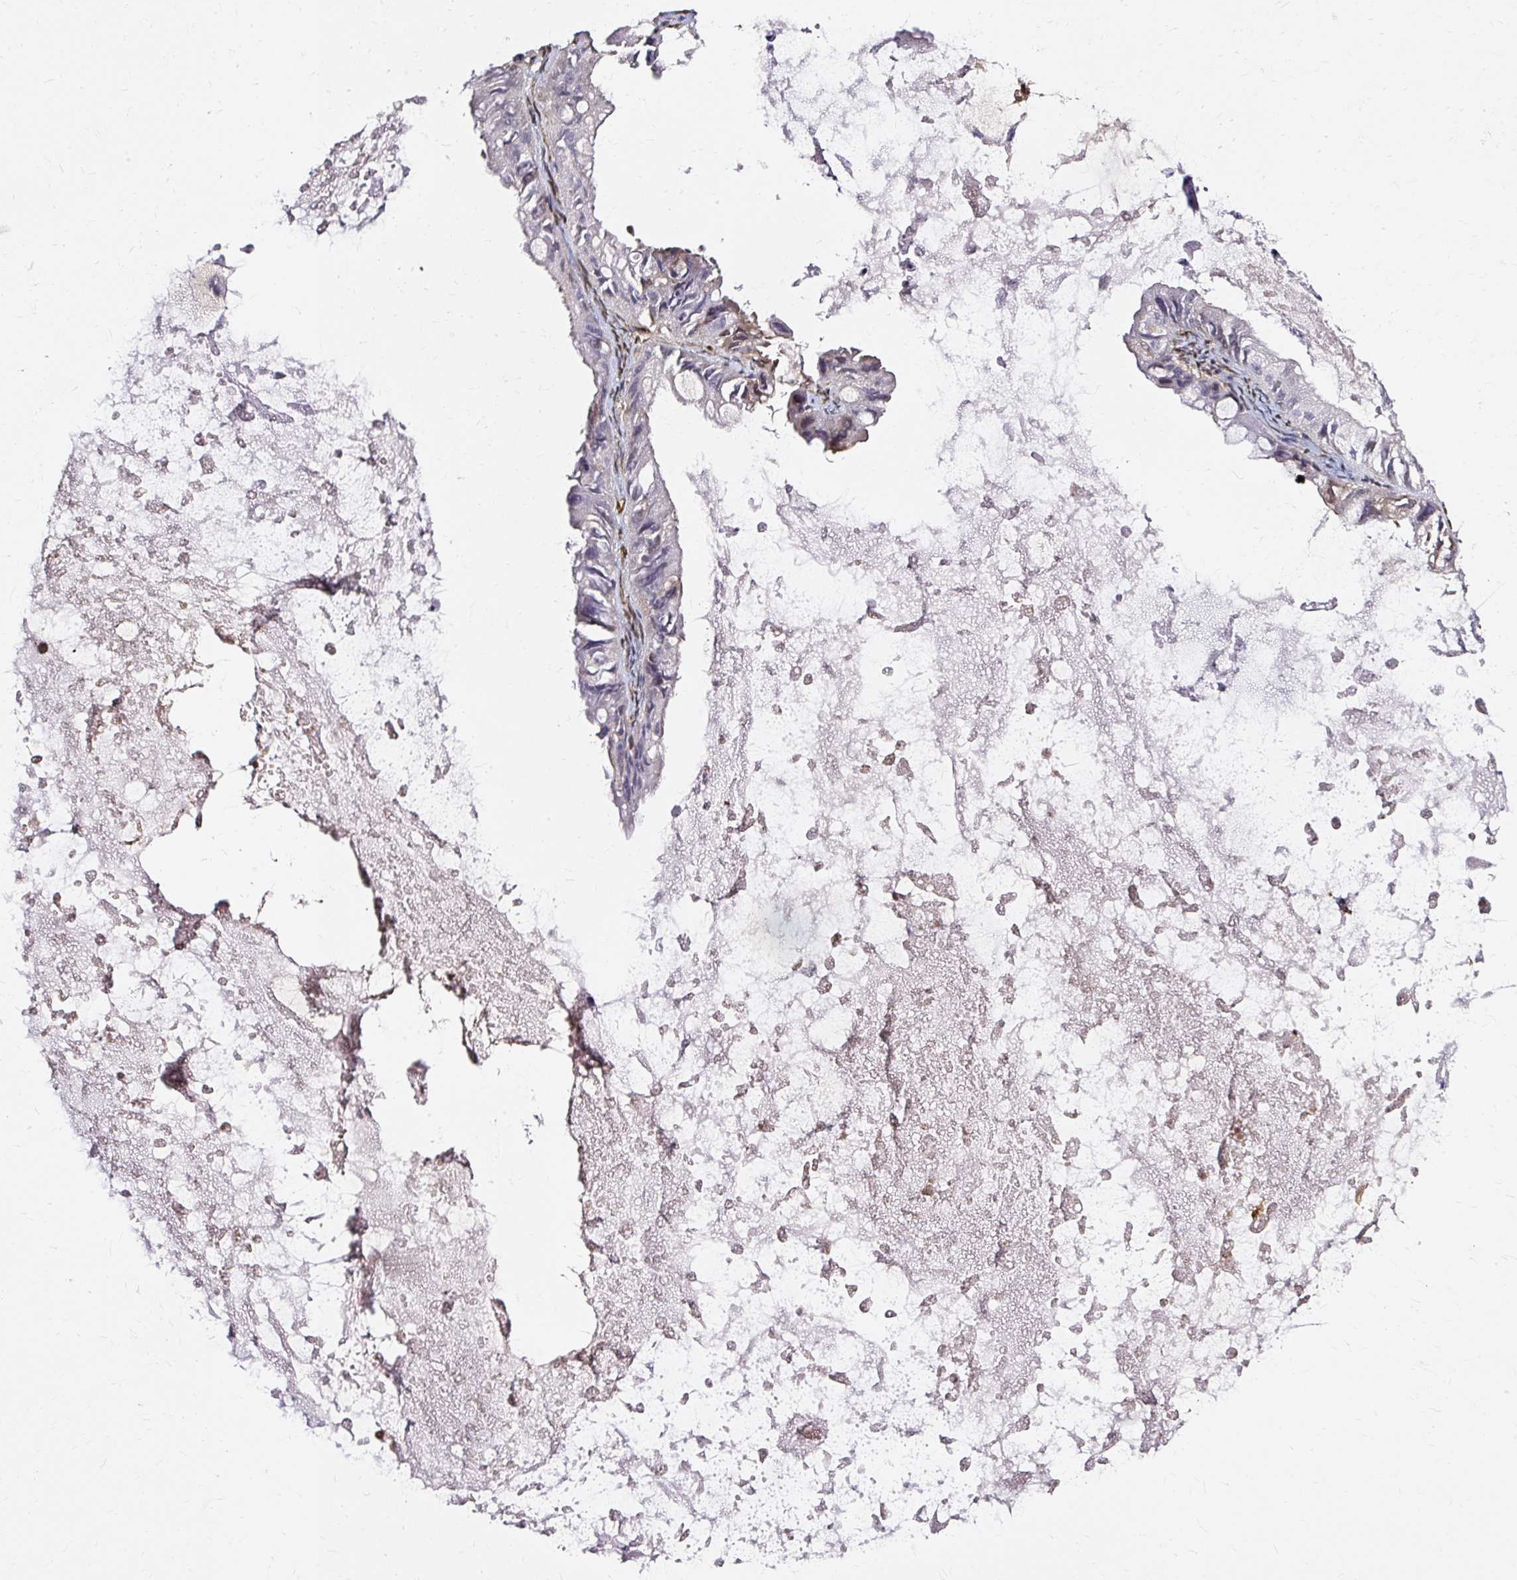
{"staining": {"intensity": "negative", "quantity": "none", "location": "none"}, "tissue": "ovarian cancer", "cell_type": "Tumor cells", "image_type": "cancer", "snomed": [{"axis": "morphology", "description": "Cystadenocarcinoma, mucinous, NOS"}, {"axis": "topography", "description": "Ovary"}], "caption": "DAB immunohistochemical staining of human ovarian mucinous cystadenocarcinoma reveals no significant positivity in tumor cells.", "gene": "CNN3", "patient": {"sex": "female", "age": 61}}